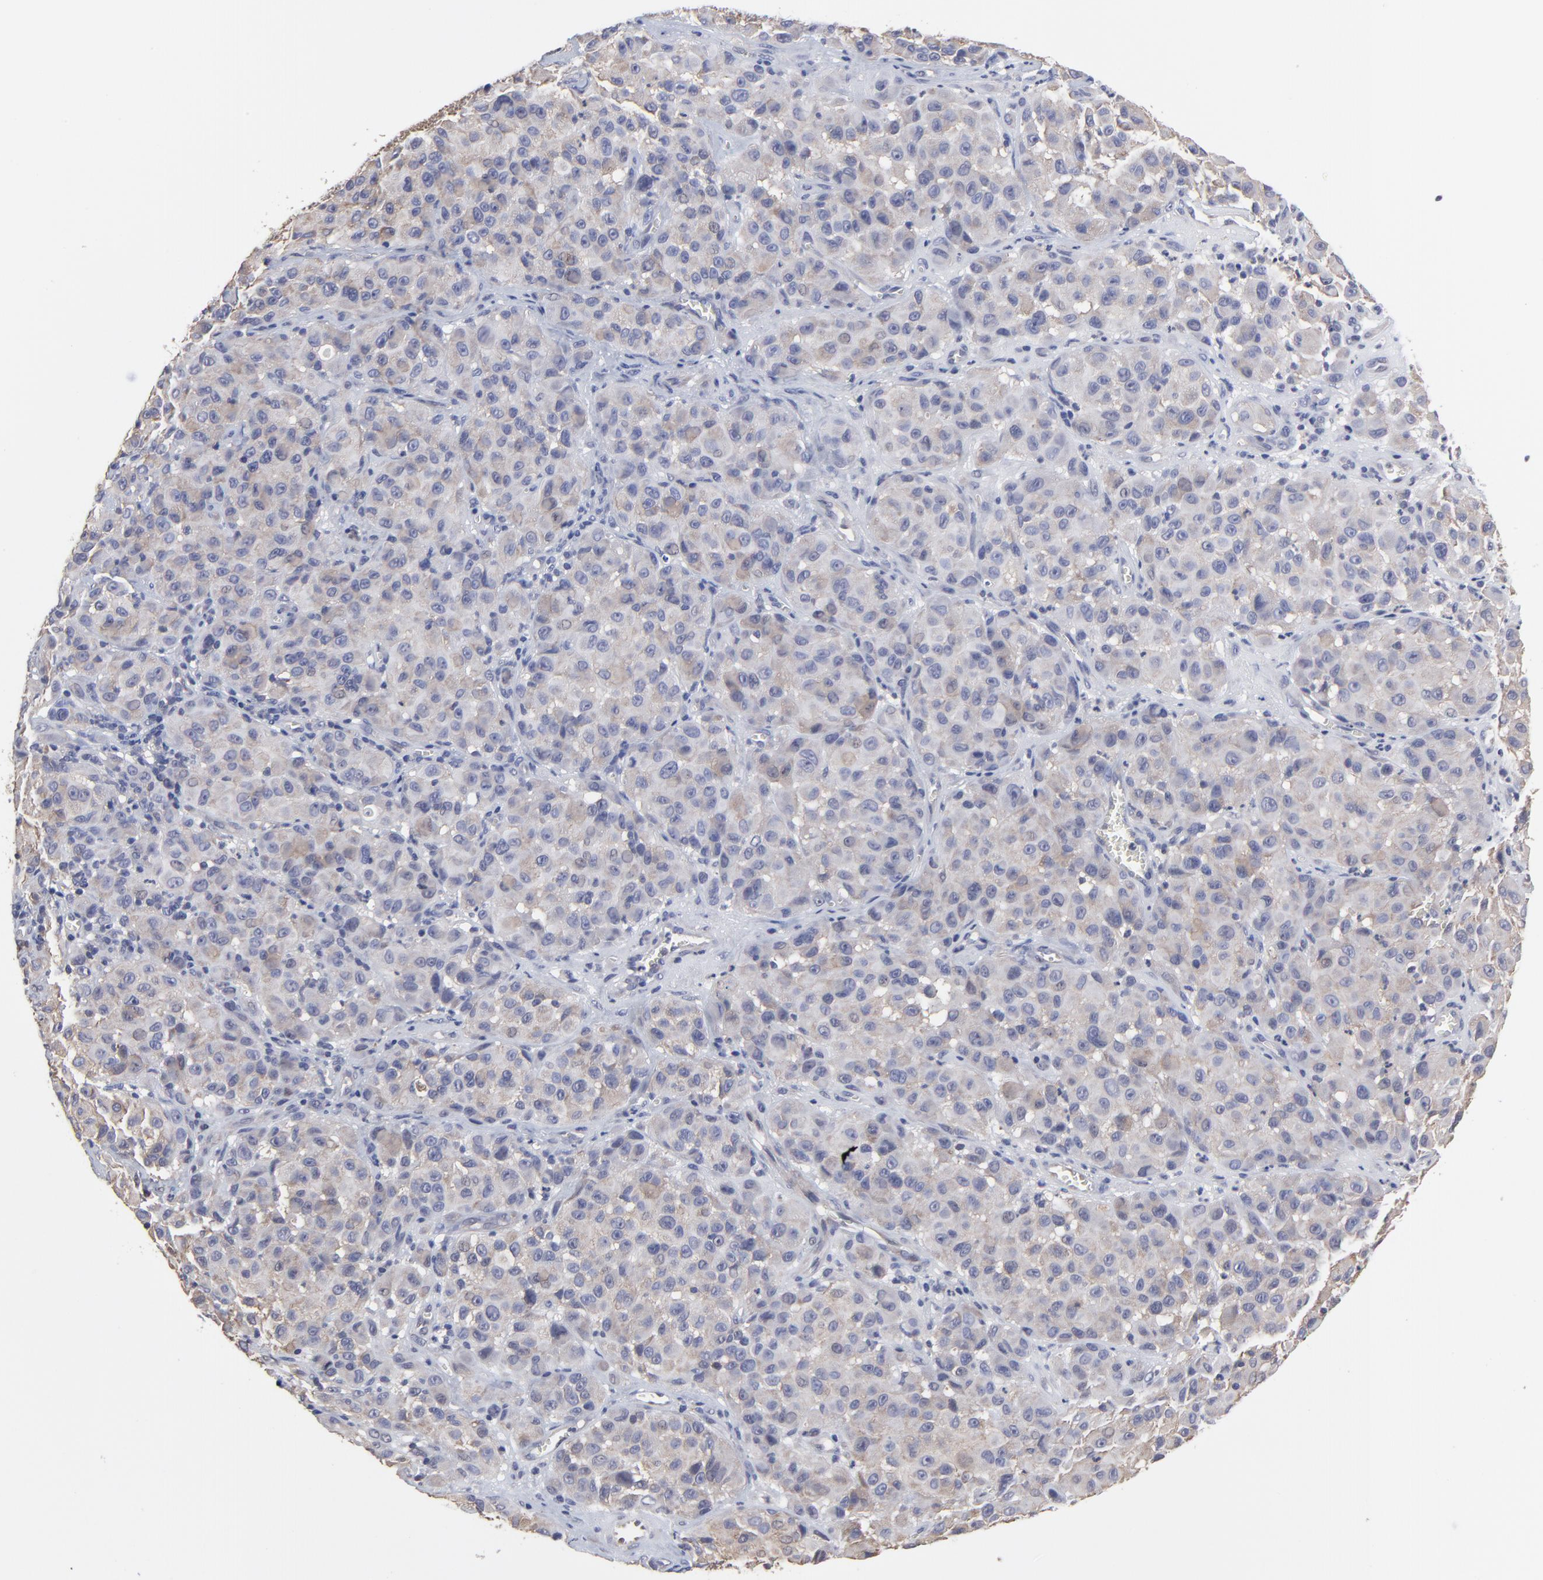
{"staining": {"intensity": "weak", "quantity": "25%-75%", "location": "cytoplasmic/membranous"}, "tissue": "melanoma", "cell_type": "Tumor cells", "image_type": "cancer", "snomed": [{"axis": "morphology", "description": "Malignant melanoma, NOS"}, {"axis": "topography", "description": "Skin"}], "caption": "Immunohistochemistry image of melanoma stained for a protein (brown), which shows low levels of weak cytoplasmic/membranous expression in about 25%-75% of tumor cells.", "gene": "CCT2", "patient": {"sex": "female", "age": 21}}